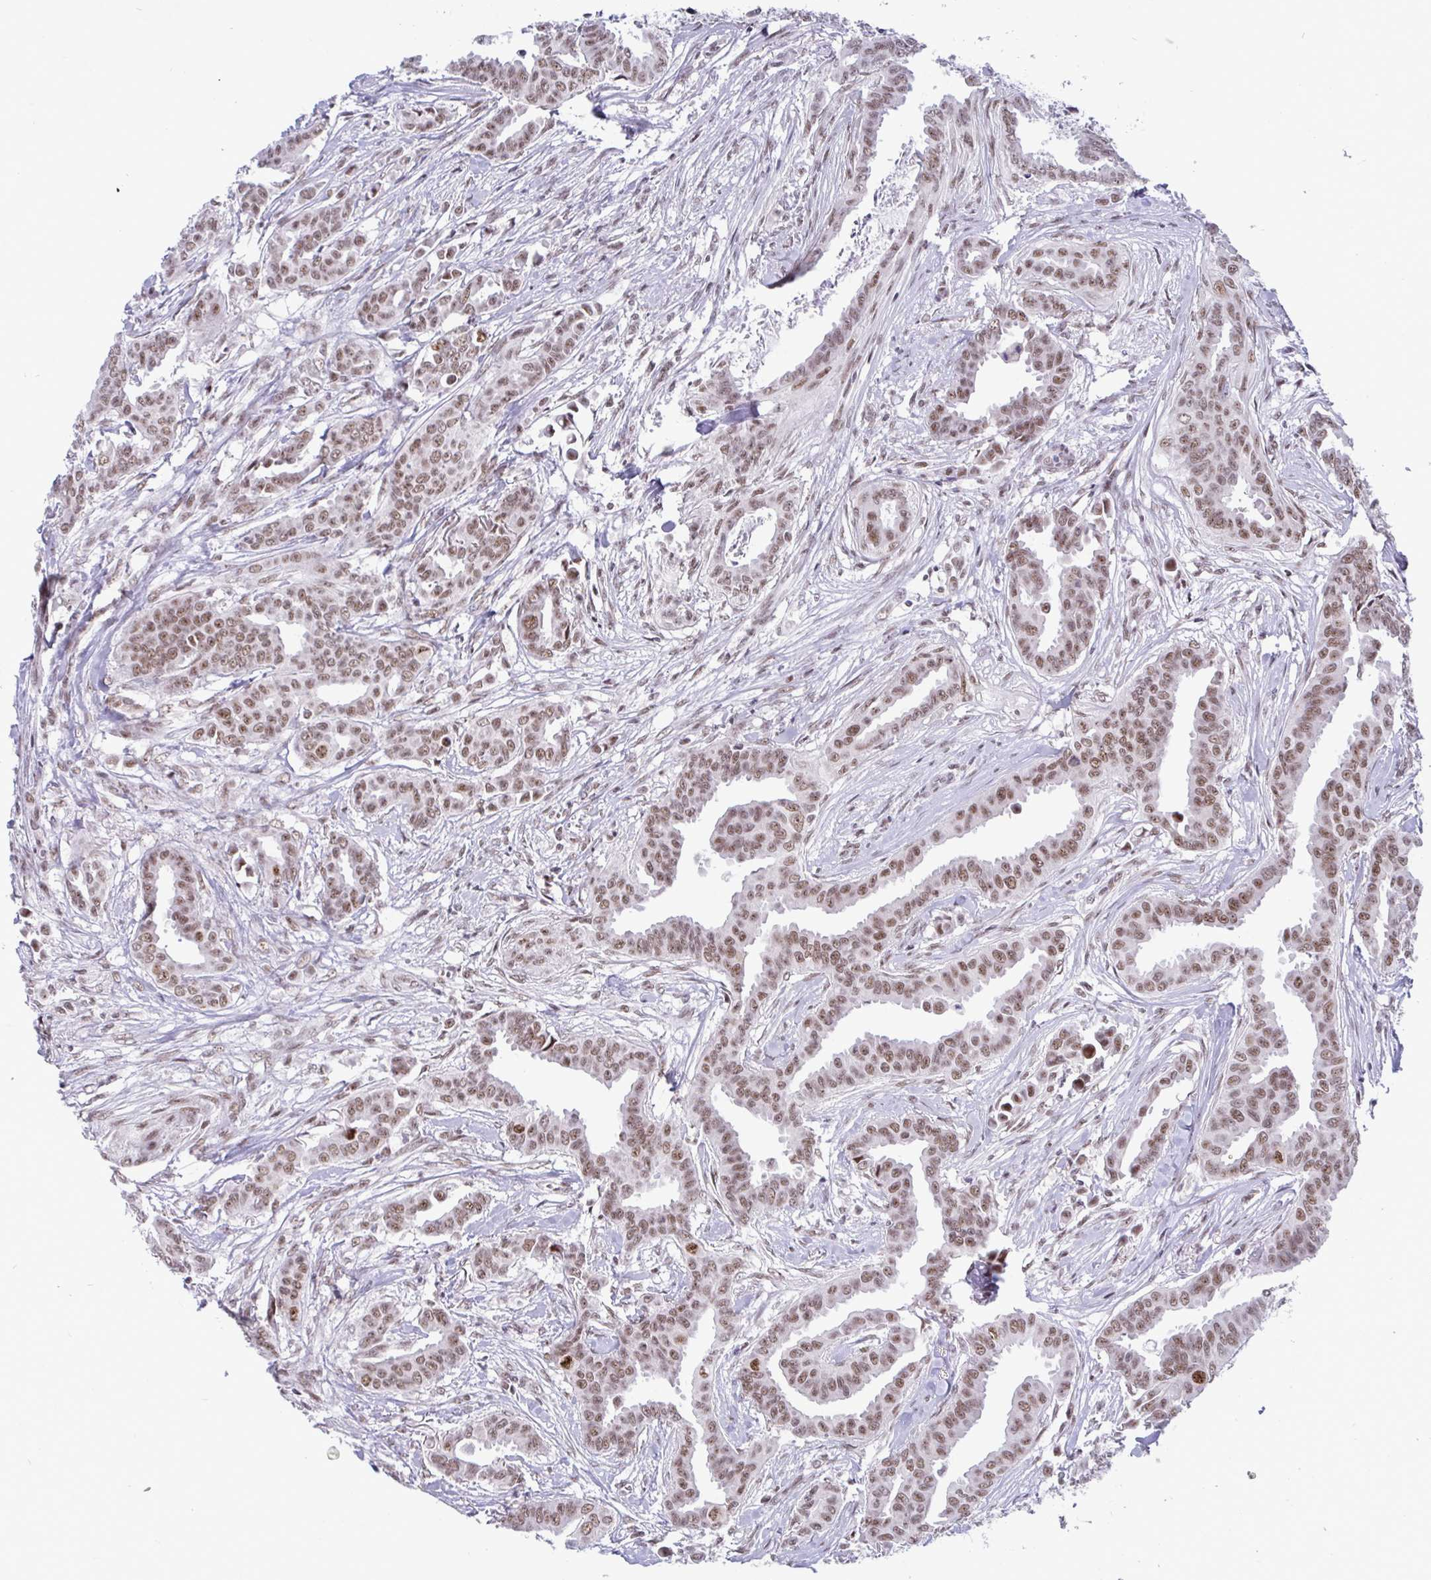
{"staining": {"intensity": "moderate", "quantity": ">75%", "location": "nuclear"}, "tissue": "breast cancer", "cell_type": "Tumor cells", "image_type": "cancer", "snomed": [{"axis": "morphology", "description": "Duct carcinoma"}, {"axis": "topography", "description": "Breast"}], "caption": "Moderate nuclear staining is seen in about >75% of tumor cells in breast cancer (infiltrating ductal carcinoma).", "gene": "WBP11", "patient": {"sex": "female", "age": 45}}